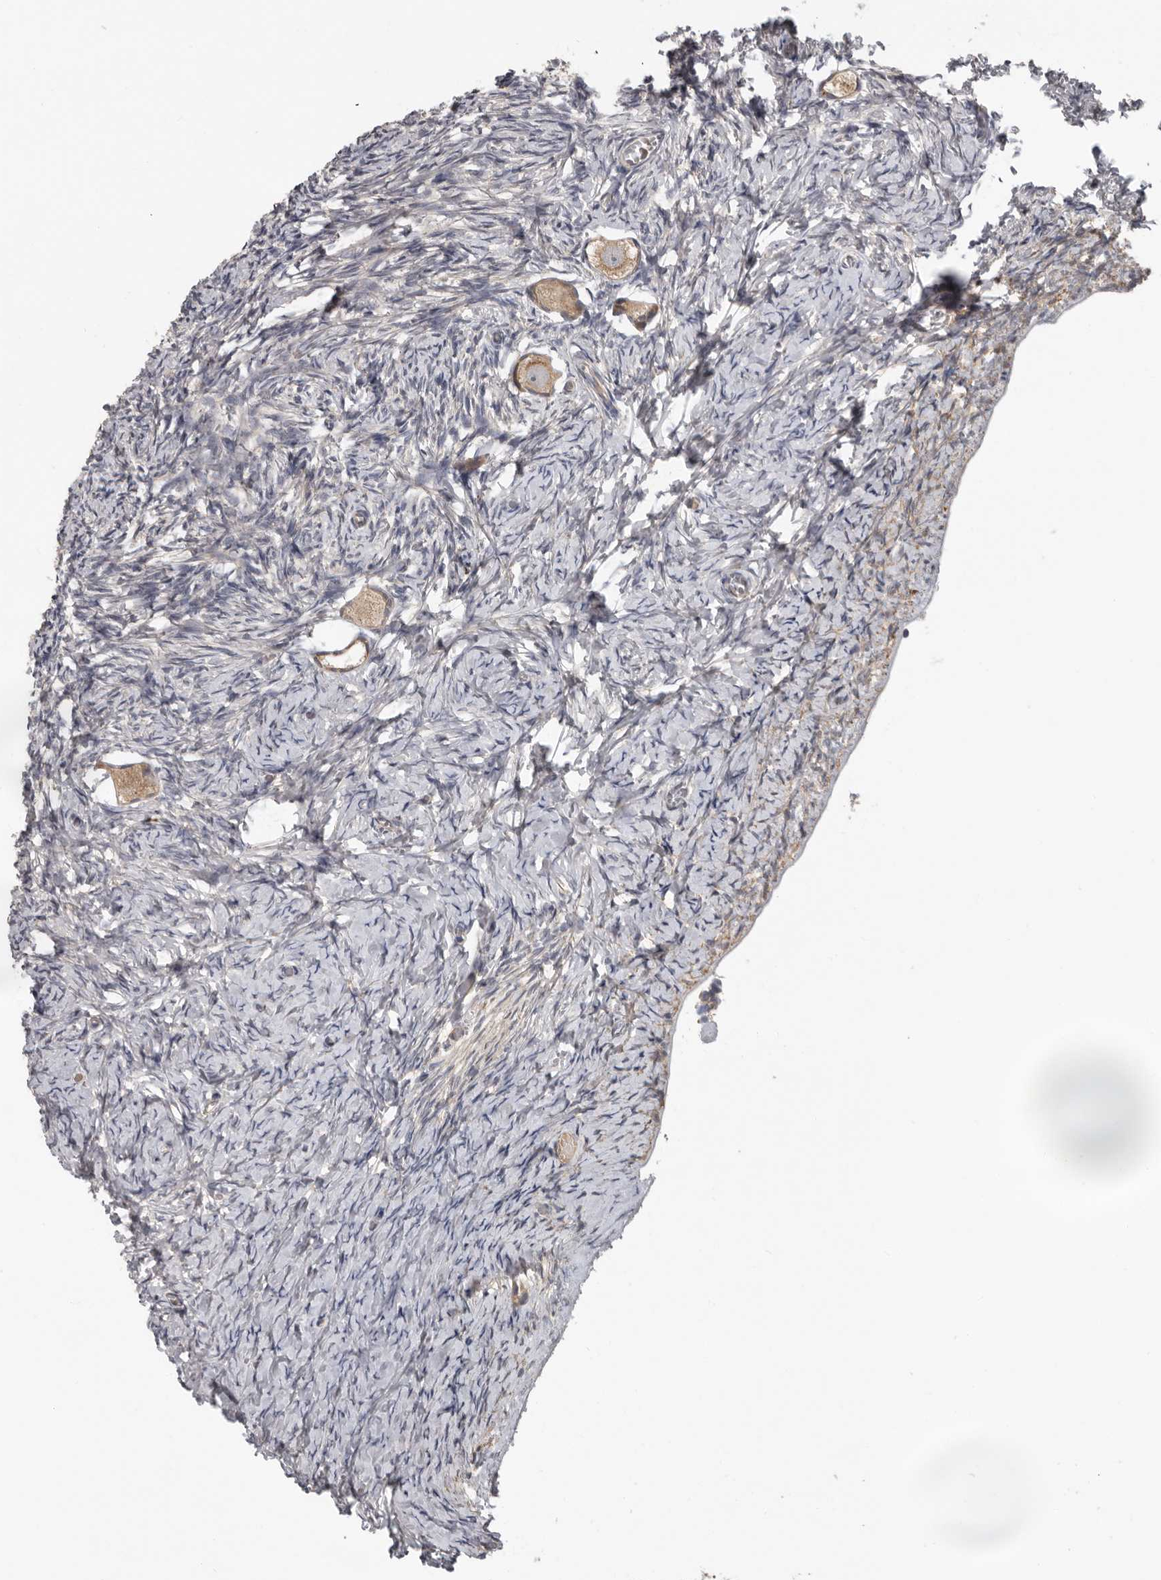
{"staining": {"intensity": "moderate", "quantity": ">75%", "location": "cytoplasmic/membranous"}, "tissue": "ovary", "cell_type": "Follicle cells", "image_type": "normal", "snomed": [{"axis": "morphology", "description": "Normal tissue, NOS"}, {"axis": "topography", "description": "Ovary"}], "caption": "Brown immunohistochemical staining in benign ovary reveals moderate cytoplasmic/membranous positivity in about >75% of follicle cells.", "gene": "MTF1", "patient": {"sex": "female", "age": 27}}